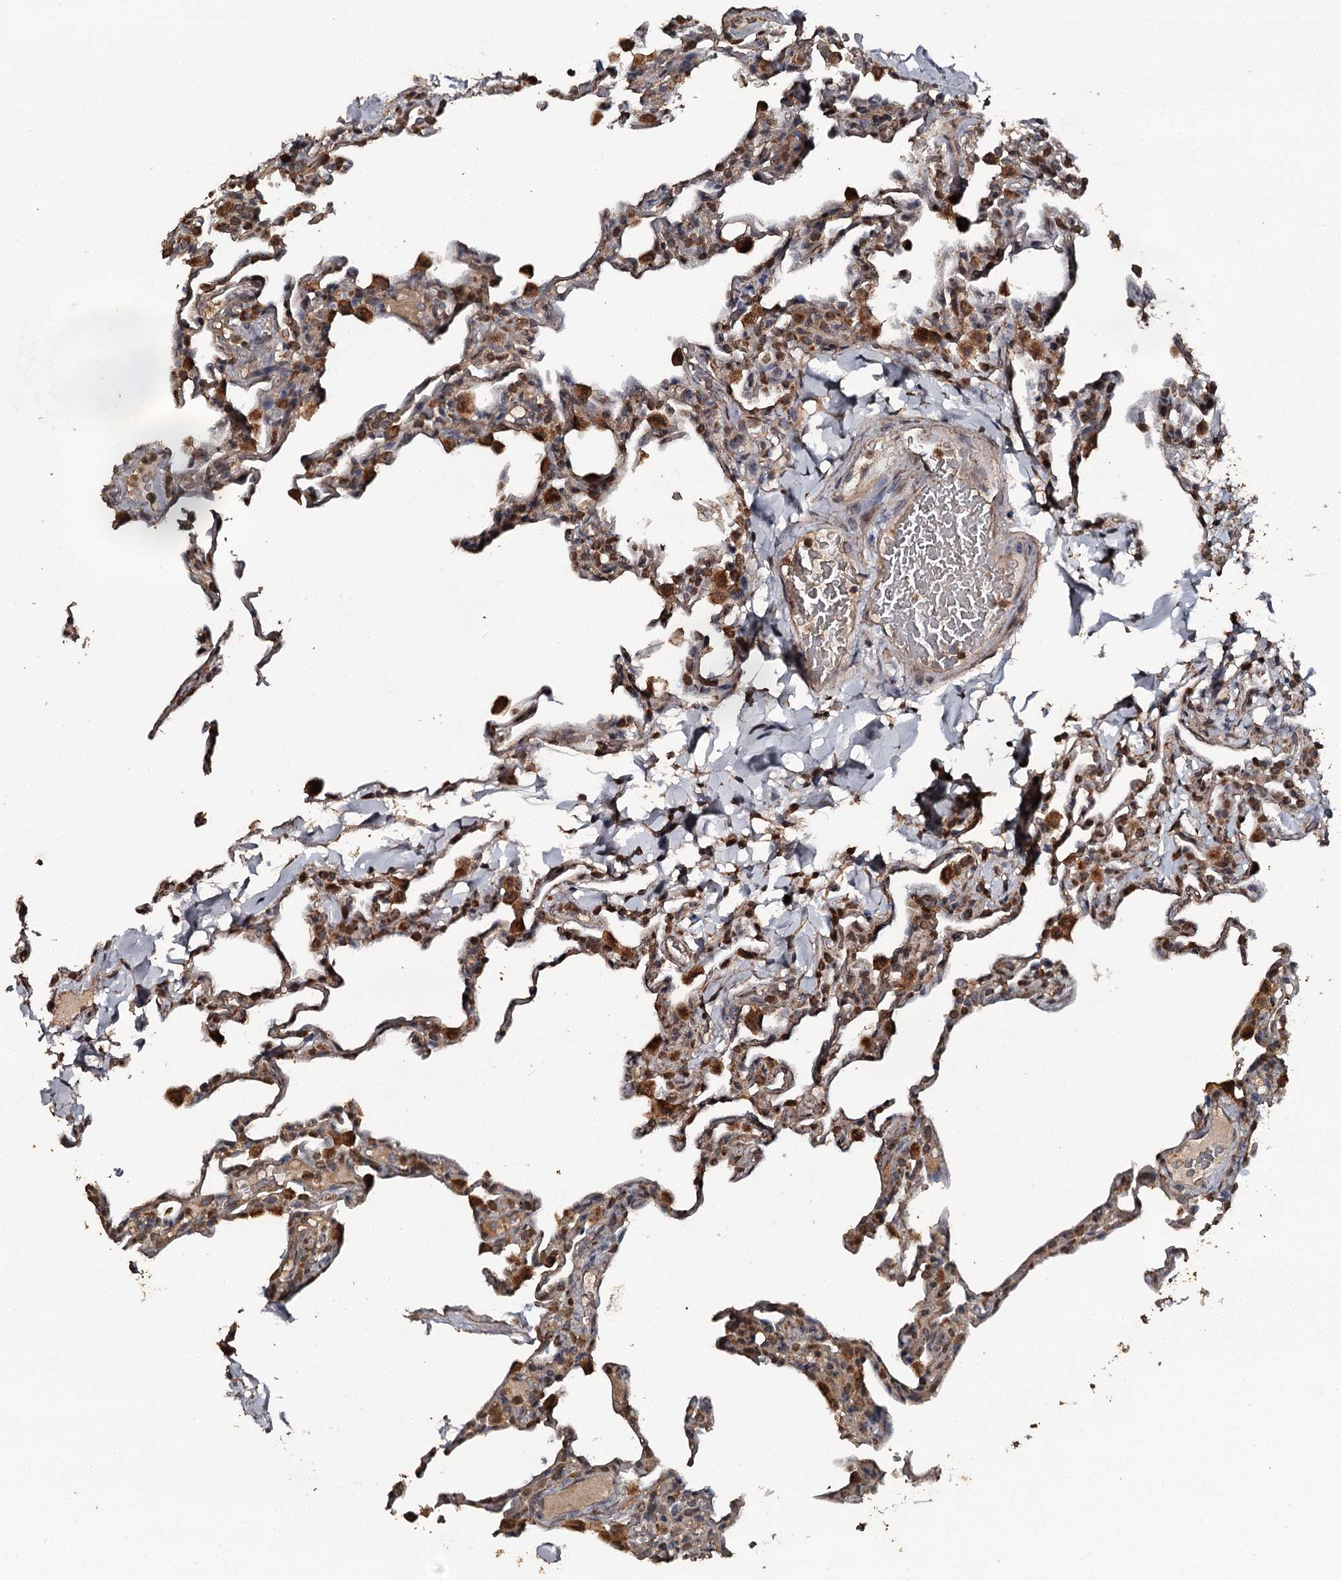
{"staining": {"intensity": "moderate", "quantity": "25%-75%", "location": "cytoplasmic/membranous"}, "tissue": "lung", "cell_type": "Alveolar cells", "image_type": "normal", "snomed": [{"axis": "morphology", "description": "Normal tissue, NOS"}, {"axis": "topography", "description": "Lung"}], "caption": "DAB immunohistochemical staining of normal human lung displays moderate cytoplasmic/membranous protein expression in about 25%-75% of alveolar cells.", "gene": "WIPI1", "patient": {"sex": "male", "age": 20}}